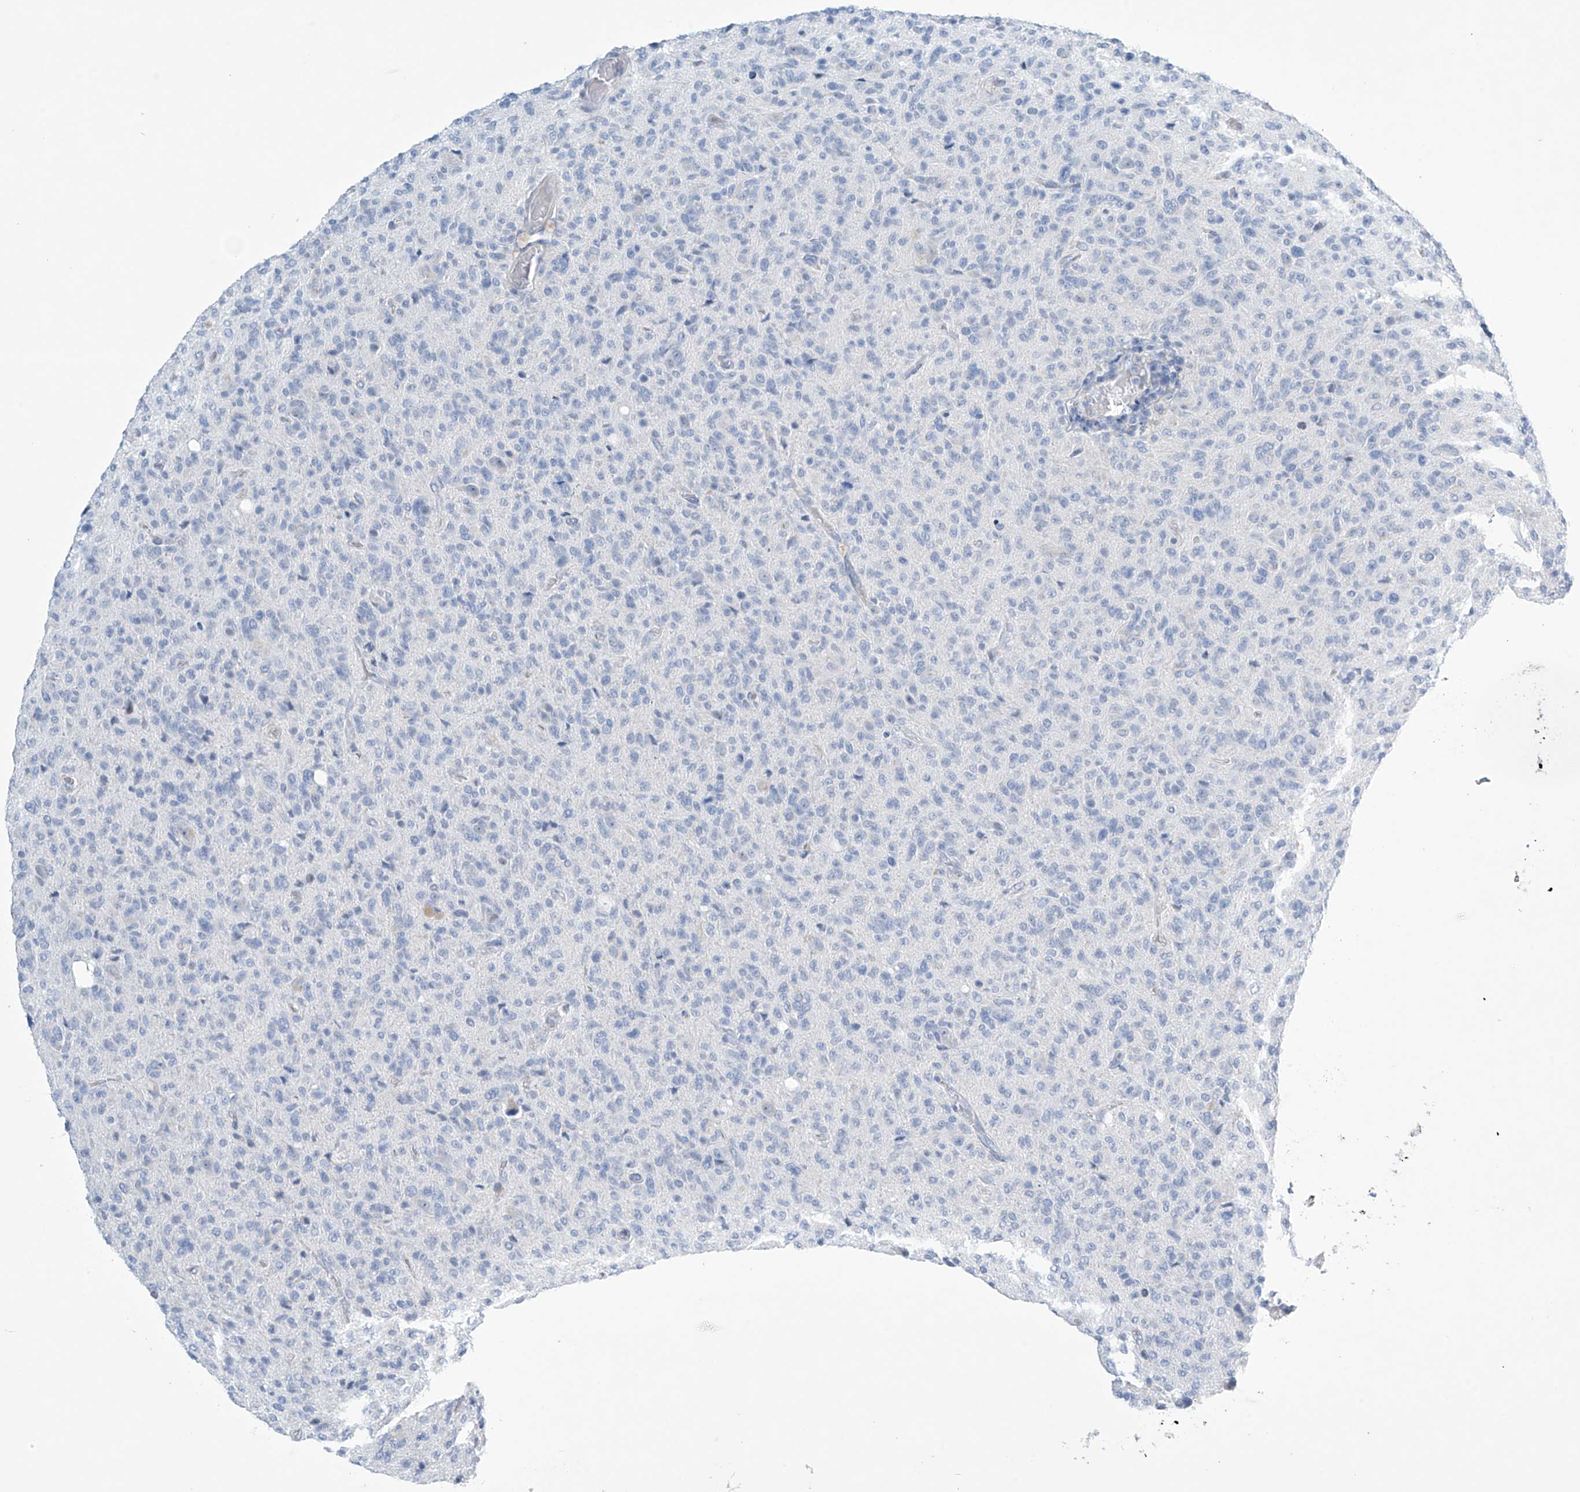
{"staining": {"intensity": "negative", "quantity": "none", "location": "none"}, "tissue": "glioma", "cell_type": "Tumor cells", "image_type": "cancer", "snomed": [{"axis": "morphology", "description": "Glioma, malignant, High grade"}, {"axis": "topography", "description": "Brain"}], "caption": "Image shows no significant protein positivity in tumor cells of glioma.", "gene": "SLC35A5", "patient": {"sex": "female", "age": 57}}